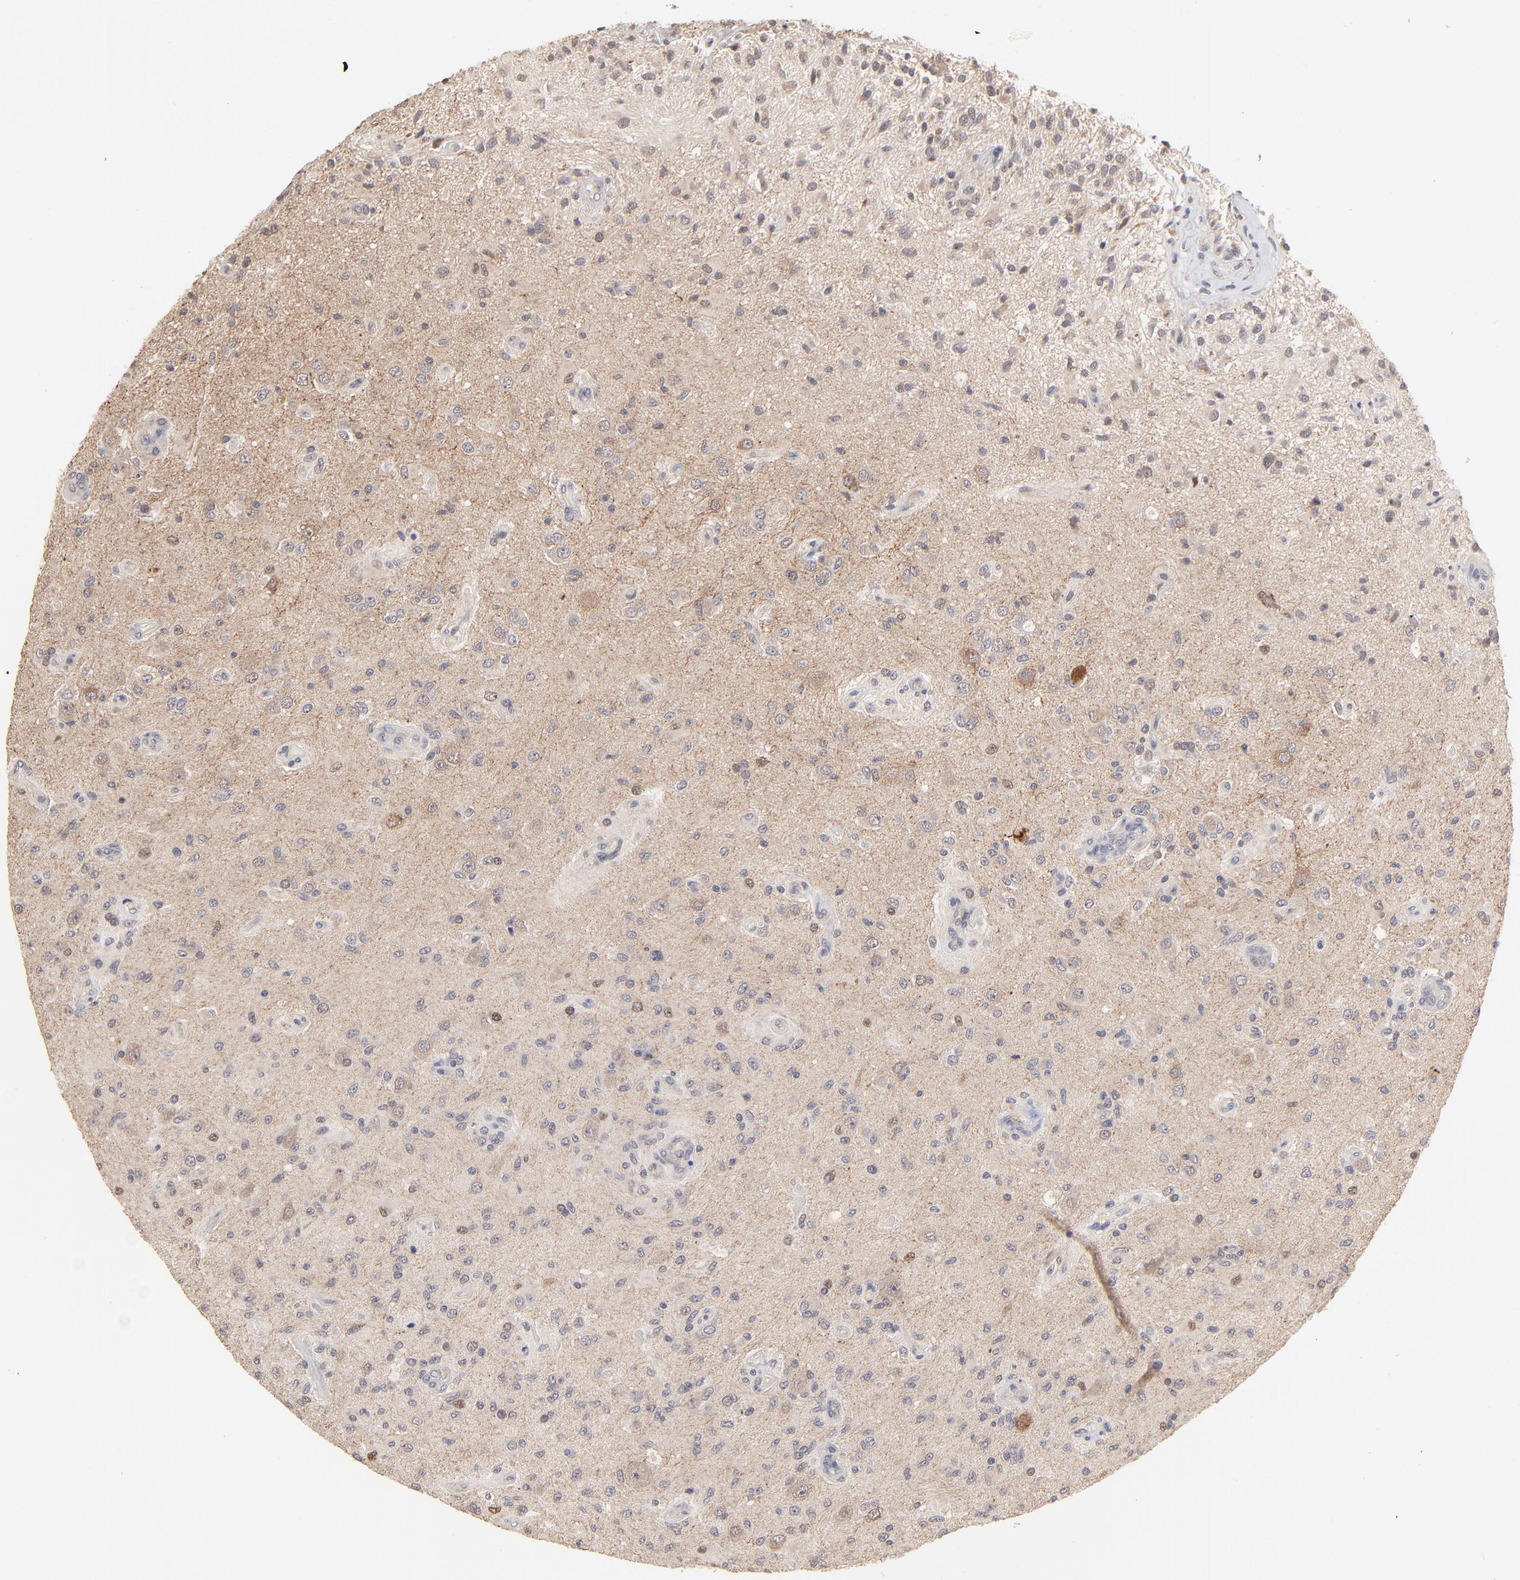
{"staining": {"intensity": "weak", "quantity": "<25%", "location": "nuclear"}, "tissue": "glioma", "cell_type": "Tumor cells", "image_type": "cancer", "snomed": [{"axis": "morphology", "description": "Normal tissue, NOS"}, {"axis": "morphology", "description": "Glioma, malignant, High grade"}, {"axis": "topography", "description": "Cerebral cortex"}], "caption": "Tumor cells show no significant protein positivity in glioma.", "gene": "MSL2", "patient": {"sex": "male", "age": 77}}